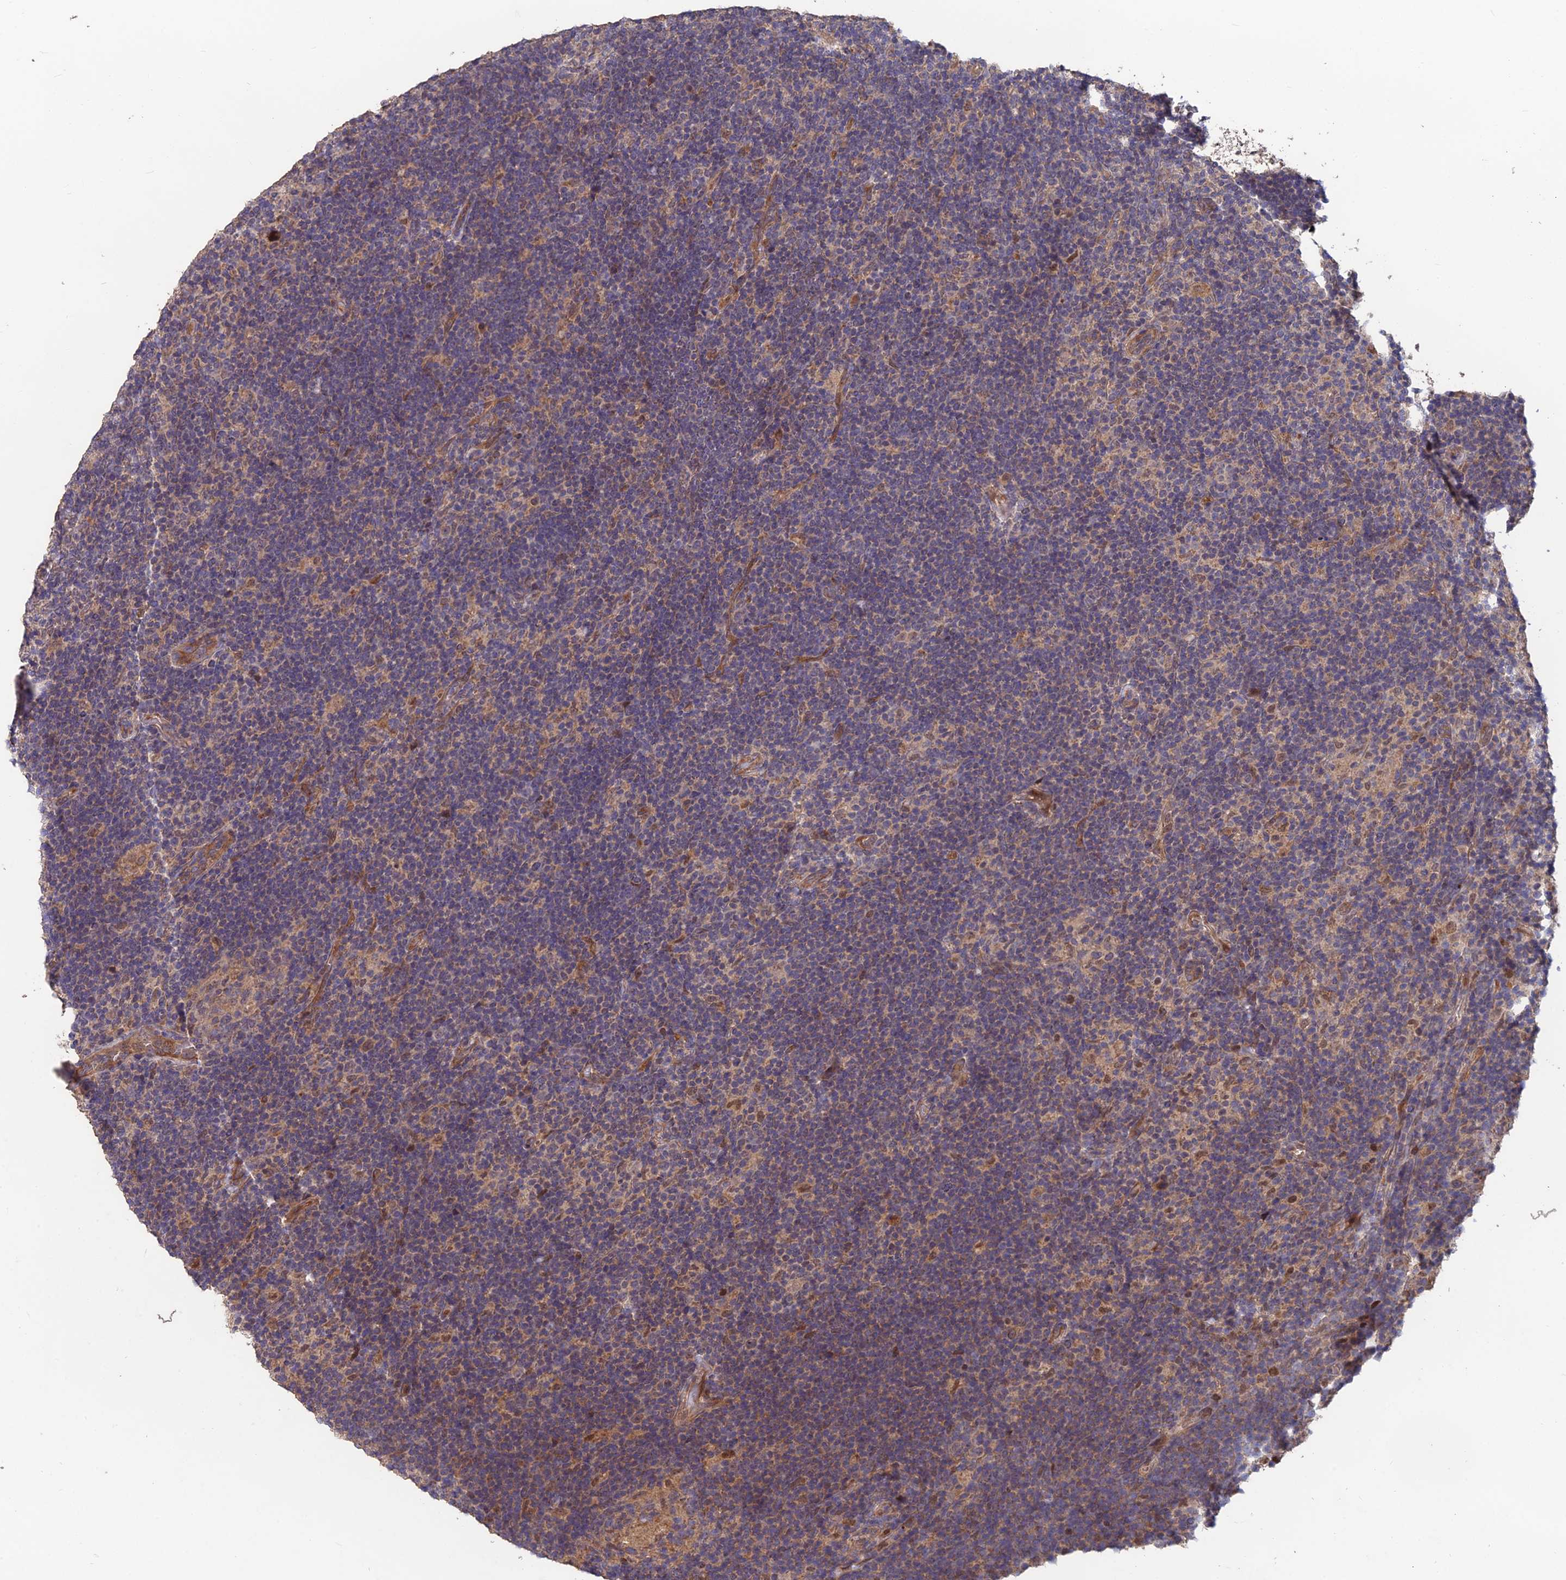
{"staining": {"intensity": "weak", "quantity": ">75%", "location": "cytoplasmic/membranous"}, "tissue": "lymphoma", "cell_type": "Tumor cells", "image_type": "cancer", "snomed": [{"axis": "morphology", "description": "Hodgkin's disease, NOS"}, {"axis": "topography", "description": "Lymph node"}], "caption": "Tumor cells reveal low levels of weak cytoplasmic/membranous staining in about >75% of cells in human lymphoma.", "gene": "SHISA5", "patient": {"sex": "female", "age": 57}}